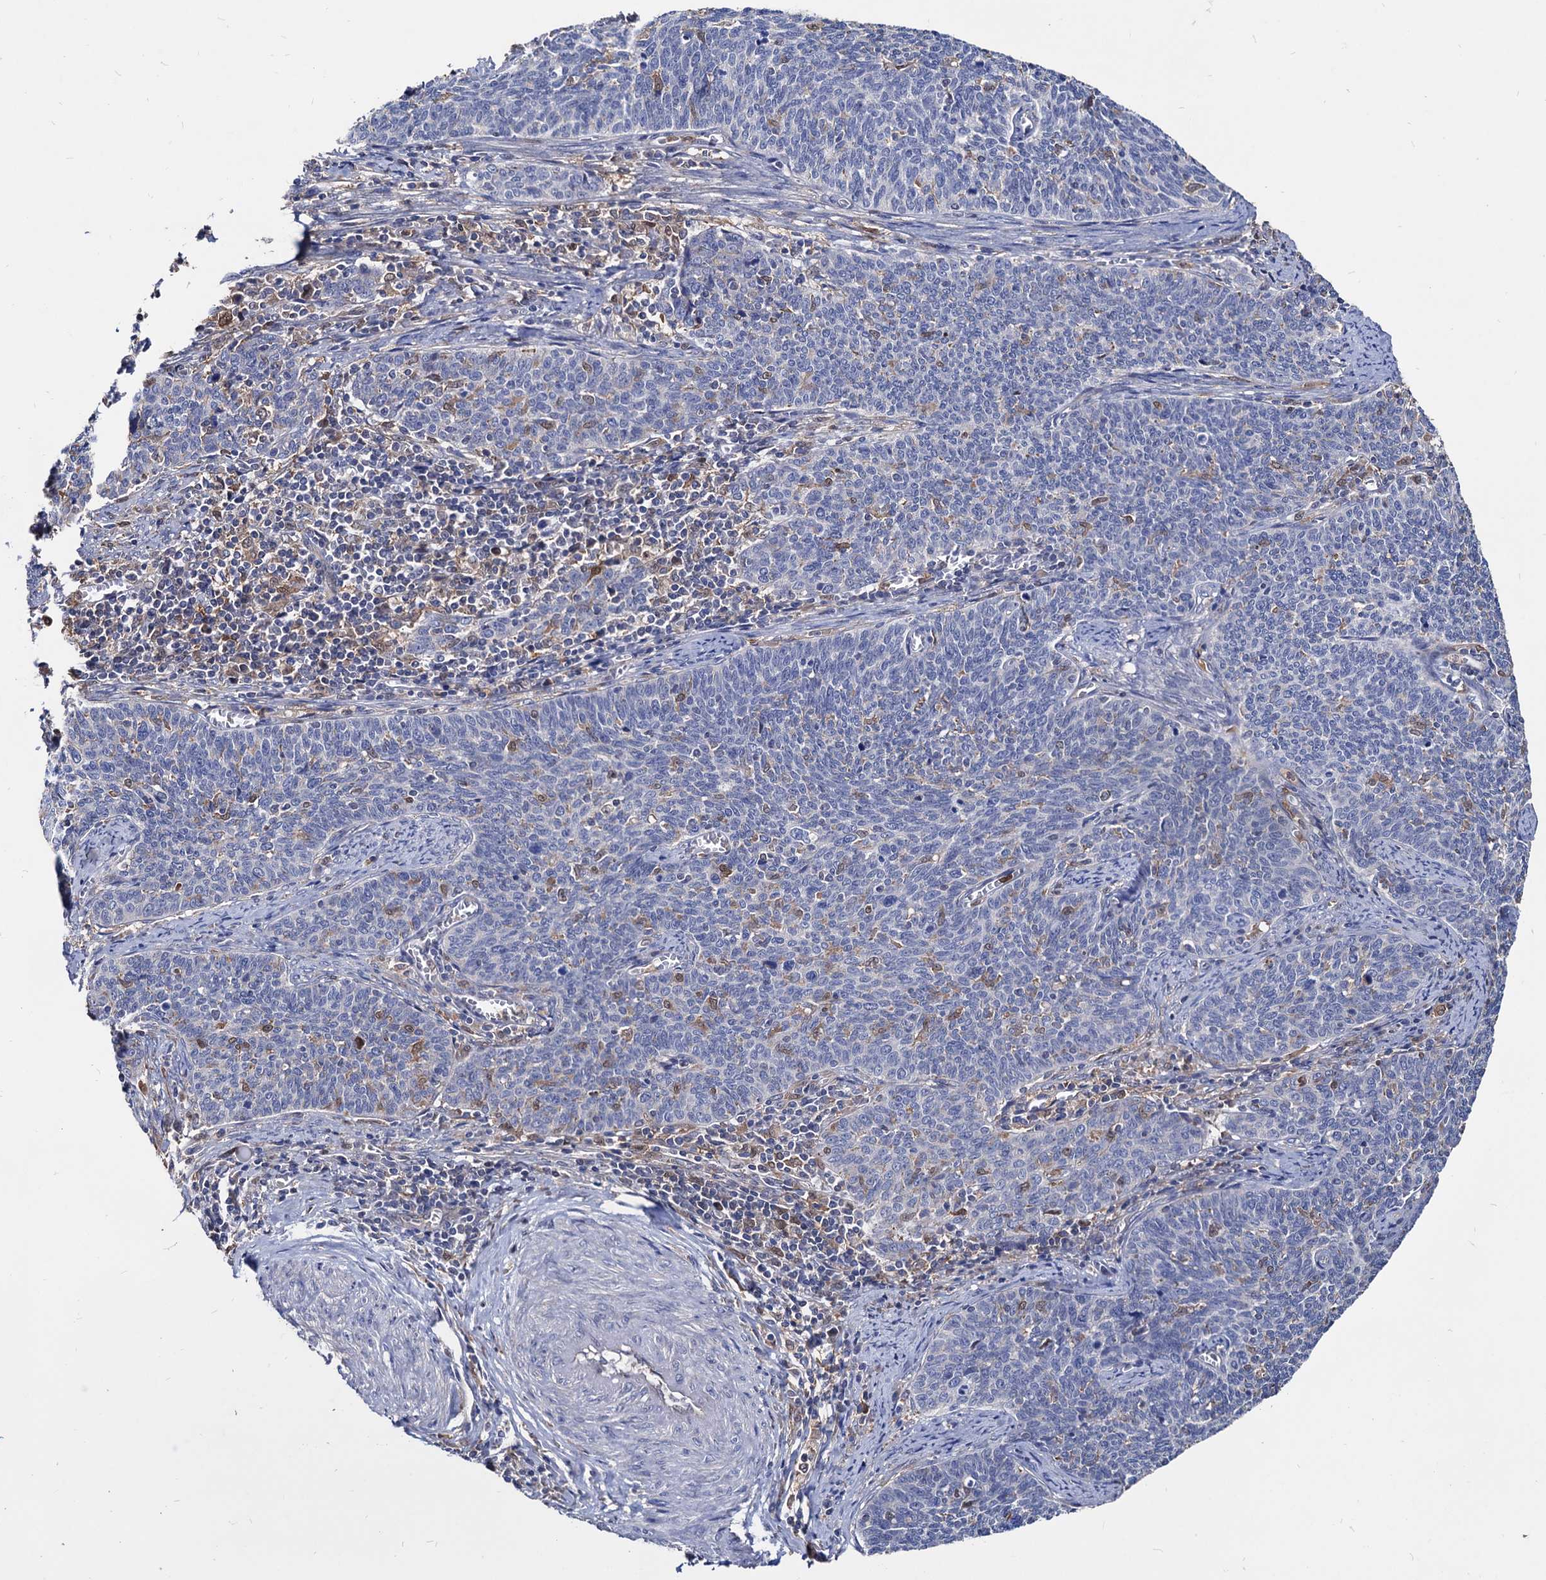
{"staining": {"intensity": "negative", "quantity": "none", "location": "none"}, "tissue": "cervical cancer", "cell_type": "Tumor cells", "image_type": "cancer", "snomed": [{"axis": "morphology", "description": "Squamous cell carcinoma, NOS"}, {"axis": "topography", "description": "Cervix"}], "caption": "Protein analysis of cervical cancer (squamous cell carcinoma) reveals no significant positivity in tumor cells.", "gene": "CPPED1", "patient": {"sex": "female", "age": 39}}